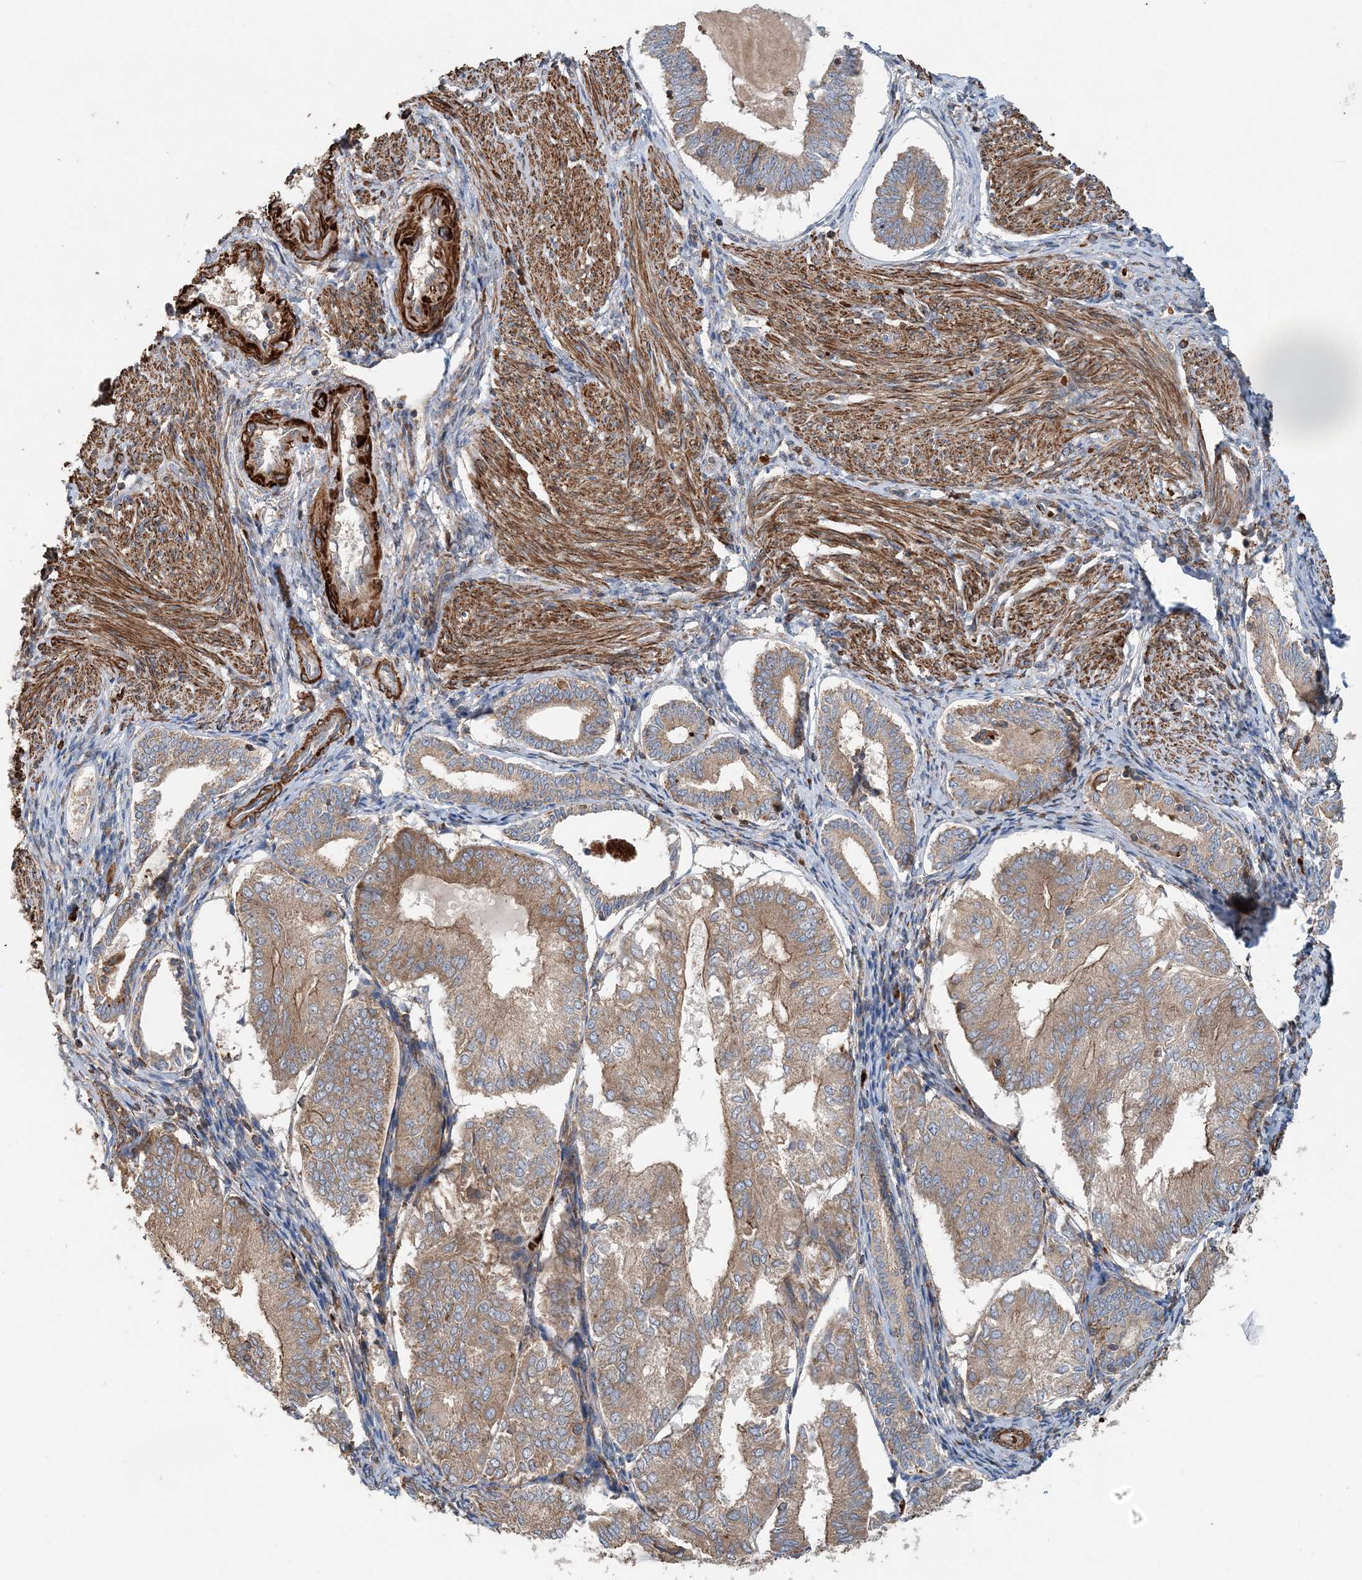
{"staining": {"intensity": "moderate", "quantity": ">75%", "location": "cytoplasmic/membranous"}, "tissue": "endometrial cancer", "cell_type": "Tumor cells", "image_type": "cancer", "snomed": [{"axis": "morphology", "description": "Adenocarcinoma, NOS"}, {"axis": "topography", "description": "Endometrium"}], "caption": "Endometrial adenocarcinoma stained for a protein reveals moderate cytoplasmic/membranous positivity in tumor cells.", "gene": "TTI1", "patient": {"sex": "female", "age": 81}}